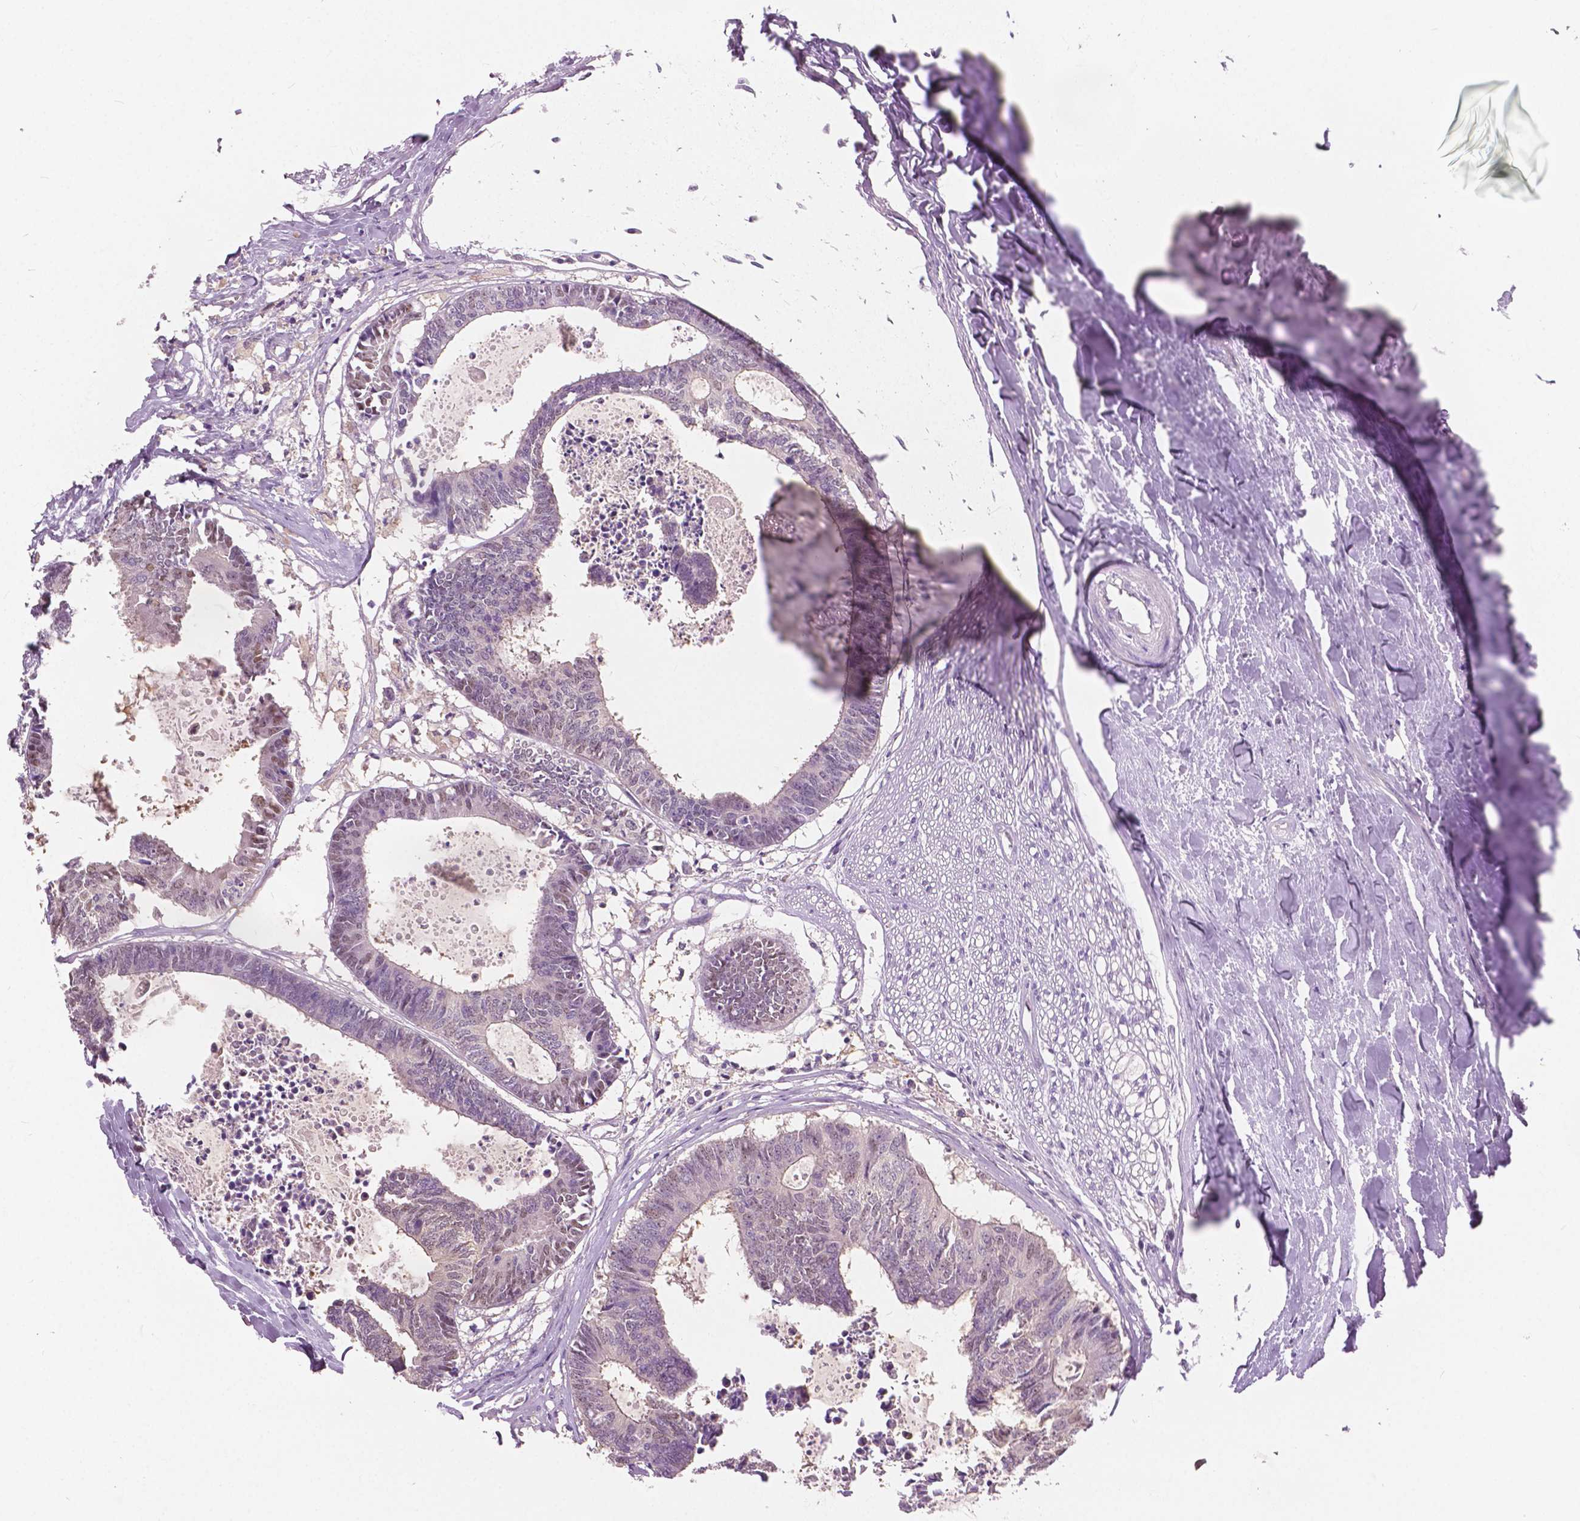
{"staining": {"intensity": "weak", "quantity": "<25%", "location": "nuclear"}, "tissue": "colorectal cancer", "cell_type": "Tumor cells", "image_type": "cancer", "snomed": [{"axis": "morphology", "description": "Adenocarcinoma, NOS"}, {"axis": "topography", "description": "Colon"}, {"axis": "topography", "description": "Rectum"}], "caption": "An IHC histopathology image of adenocarcinoma (colorectal) is shown. There is no staining in tumor cells of adenocarcinoma (colorectal). (Stains: DAB IHC with hematoxylin counter stain, Microscopy: brightfield microscopy at high magnification).", "gene": "TKFC", "patient": {"sex": "male", "age": 57}}